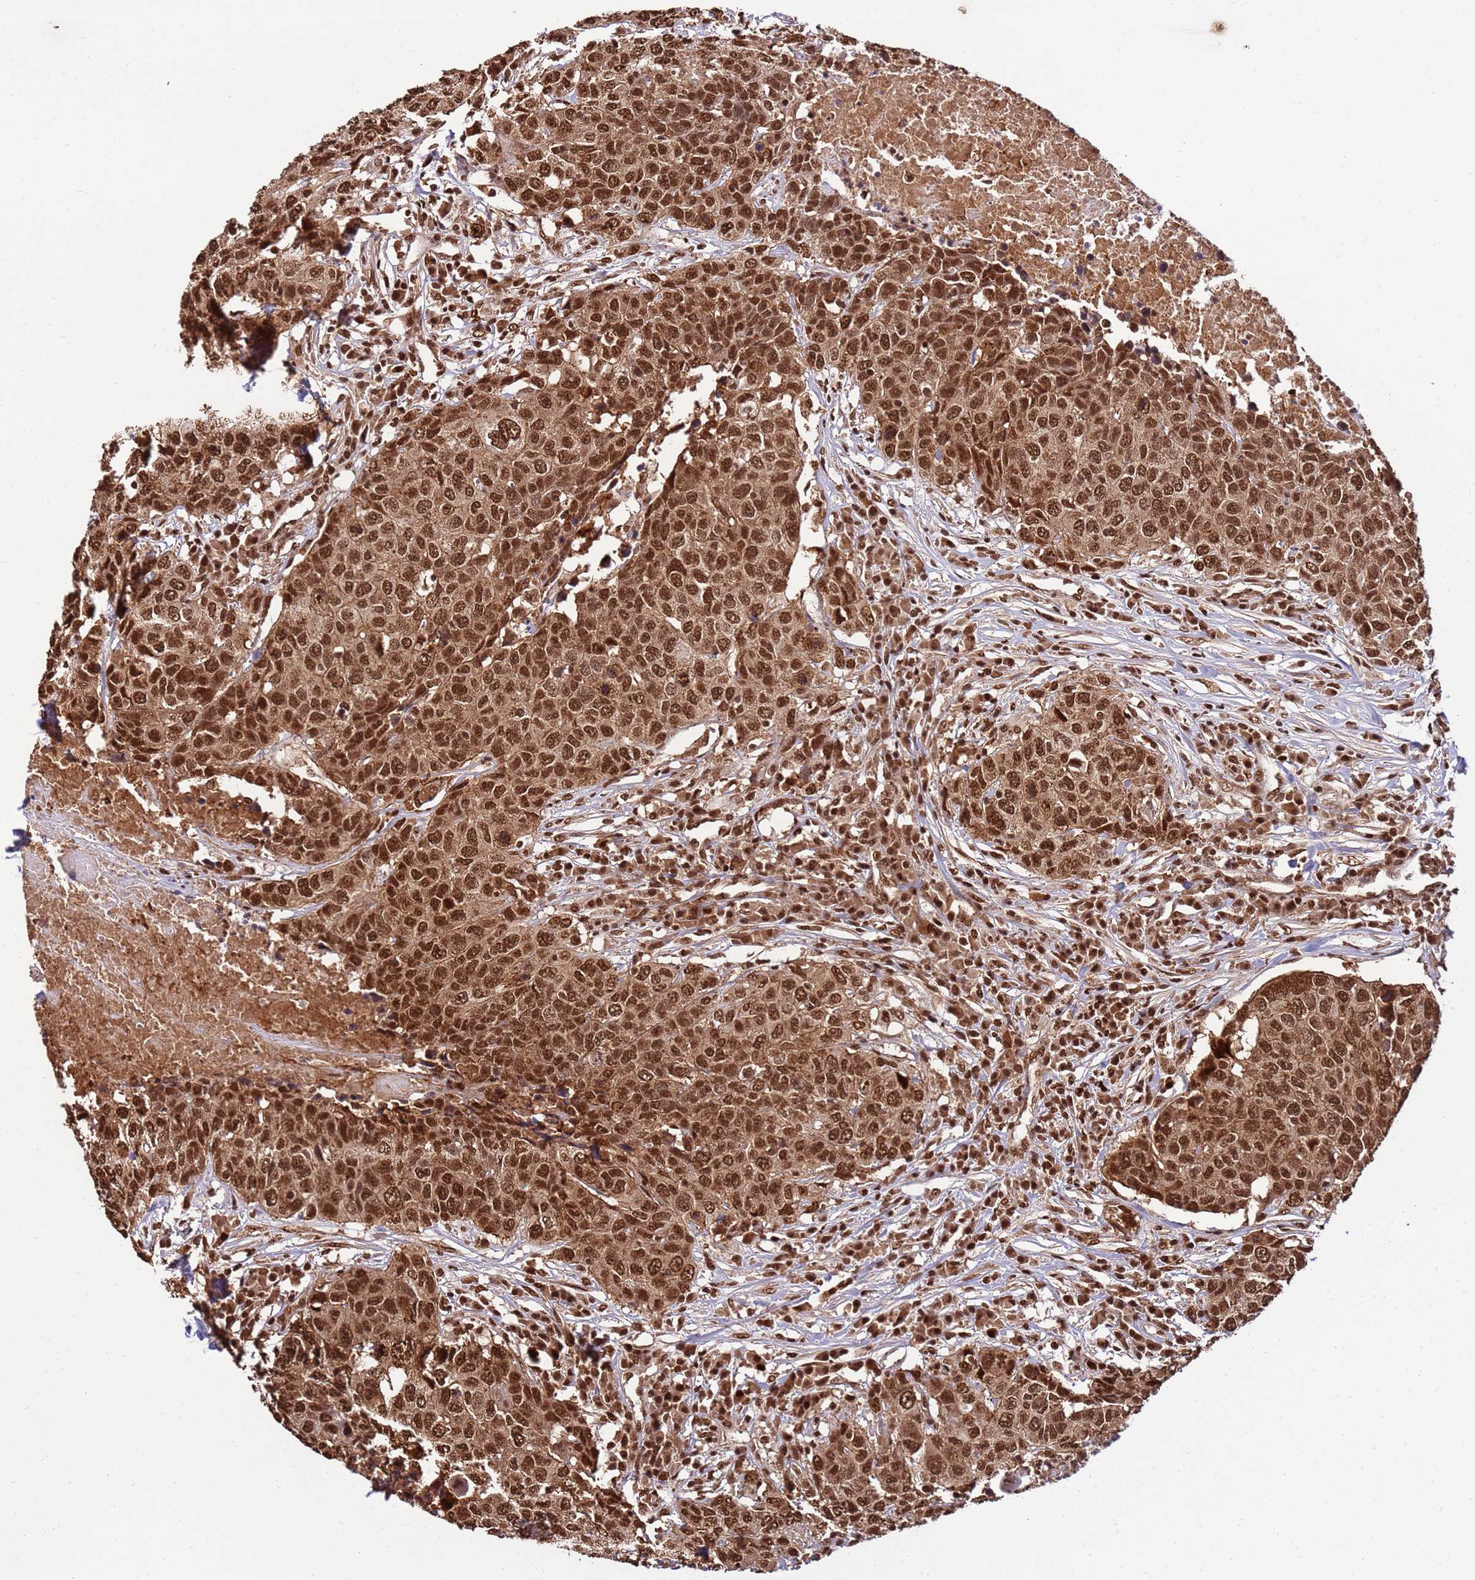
{"staining": {"intensity": "strong", "quantity": ">75%", "location": "nuclear"}, "tissue": "head and neck cancer", "cell_type": "Tumor cells", "image_type": "cancer", "snomed": [{"axis": "morphology", "description": "Squamous cell carcinoma, NOS"}, {"axis": "topography", "description": "Head-Neck"}], "caption": "IHC micrograph of head and neck cancer (squamous cell carcinoma) stained for a protein (brown), which reveals high levels of strong nuclear expression in about >75% of tumor cells.", "gene": "ZBTB12", "patient": {"sex": "male", "age": 66}}